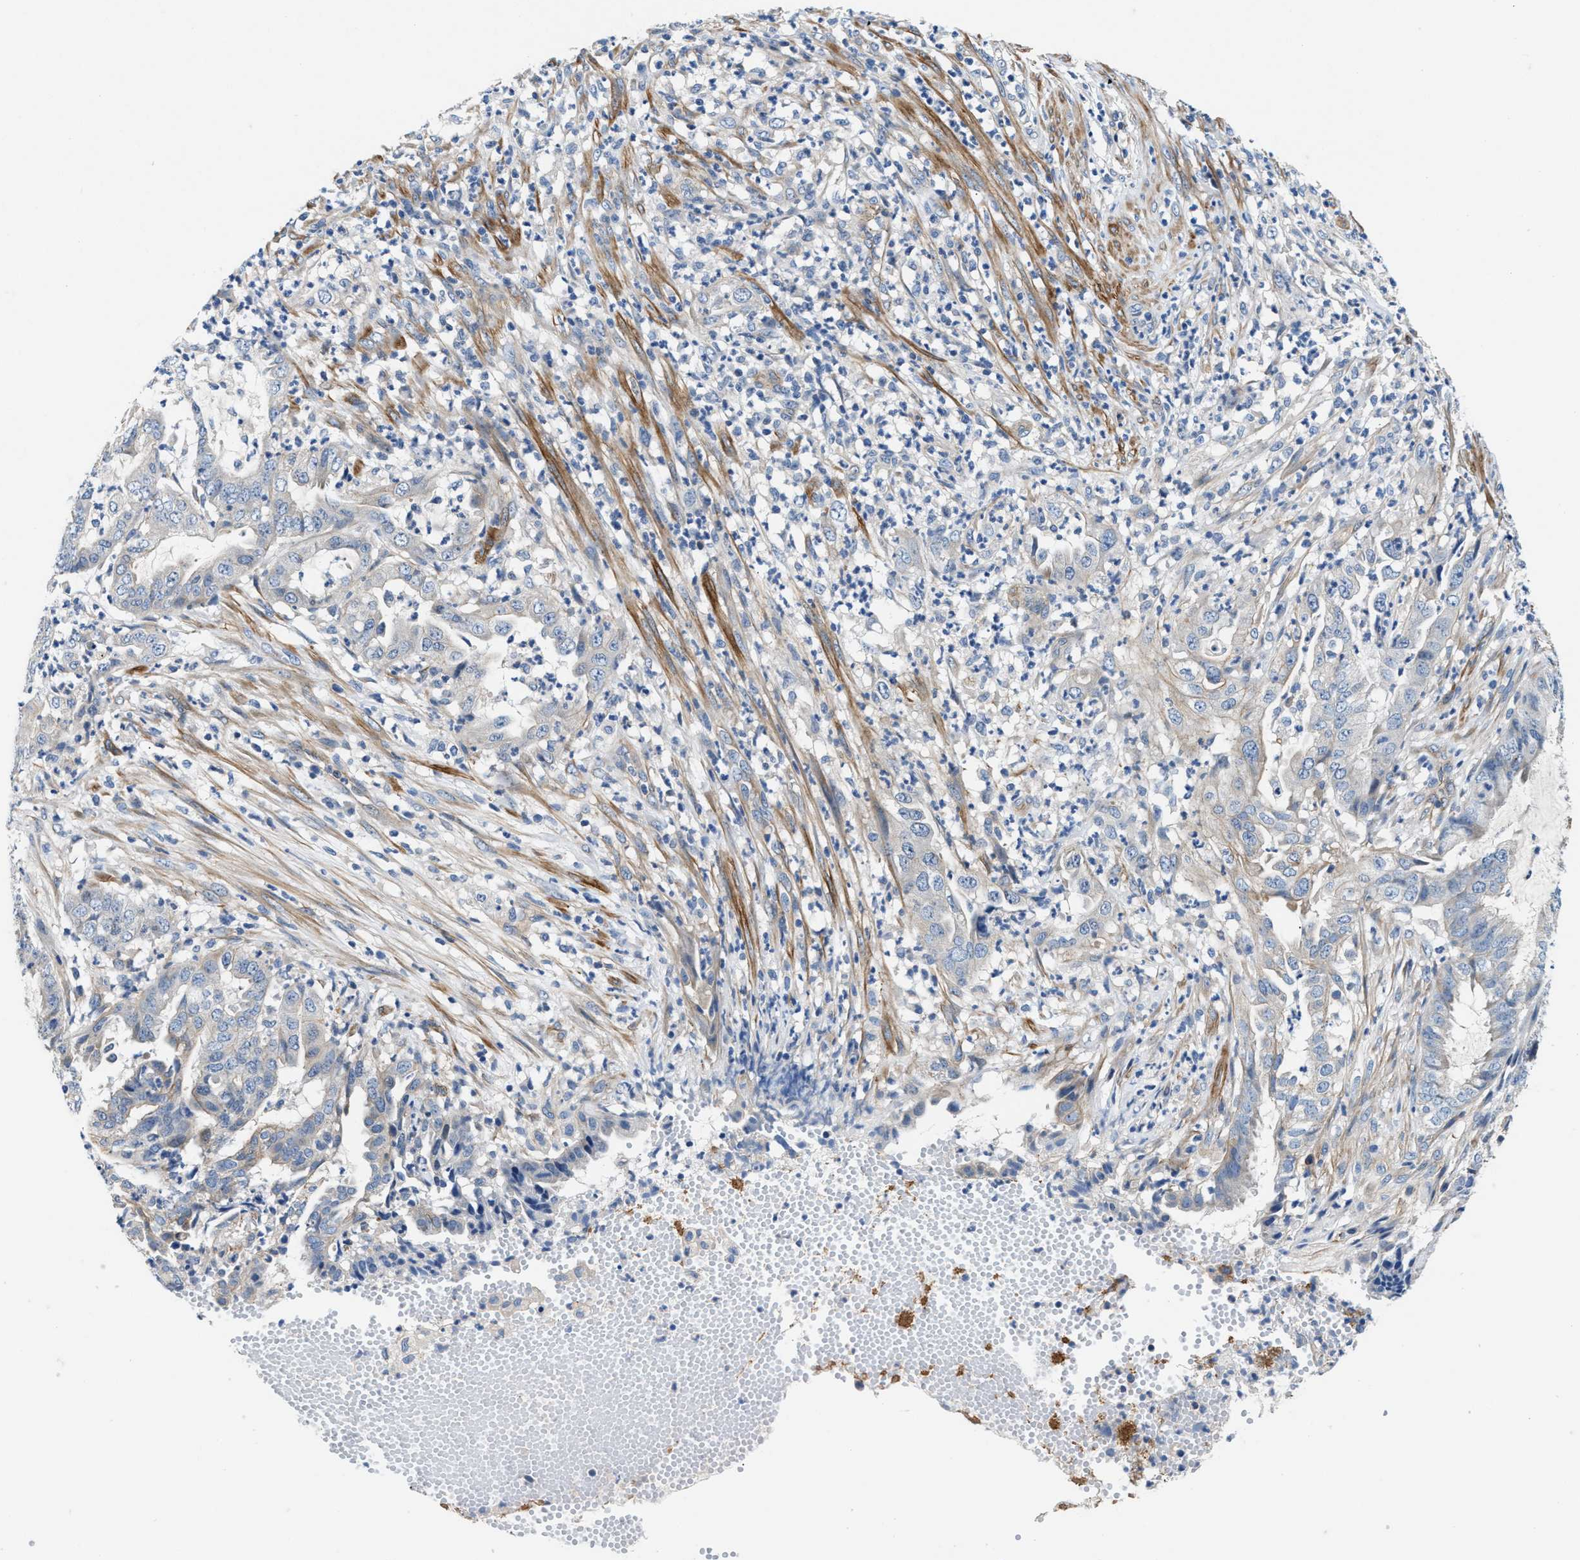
{"staining": {"intensity": "weak", "quantity": "<25%", "location": "cytoplasmic/membranous"}, "tissue": "endometrial cancer", "cell_type": "Tumor cells", "image_type": "cancer", "snomed": [{"axis": "morphology", "description": "Adenocarcinoma, NOS"}, {"axis": "topography", "description": "Endometrium"}], "caption": "An image of human endometrial cancer is negative for staining in tumor cells.", "gene": "PARG", "patient": {"sex": "female", "age": 51}}